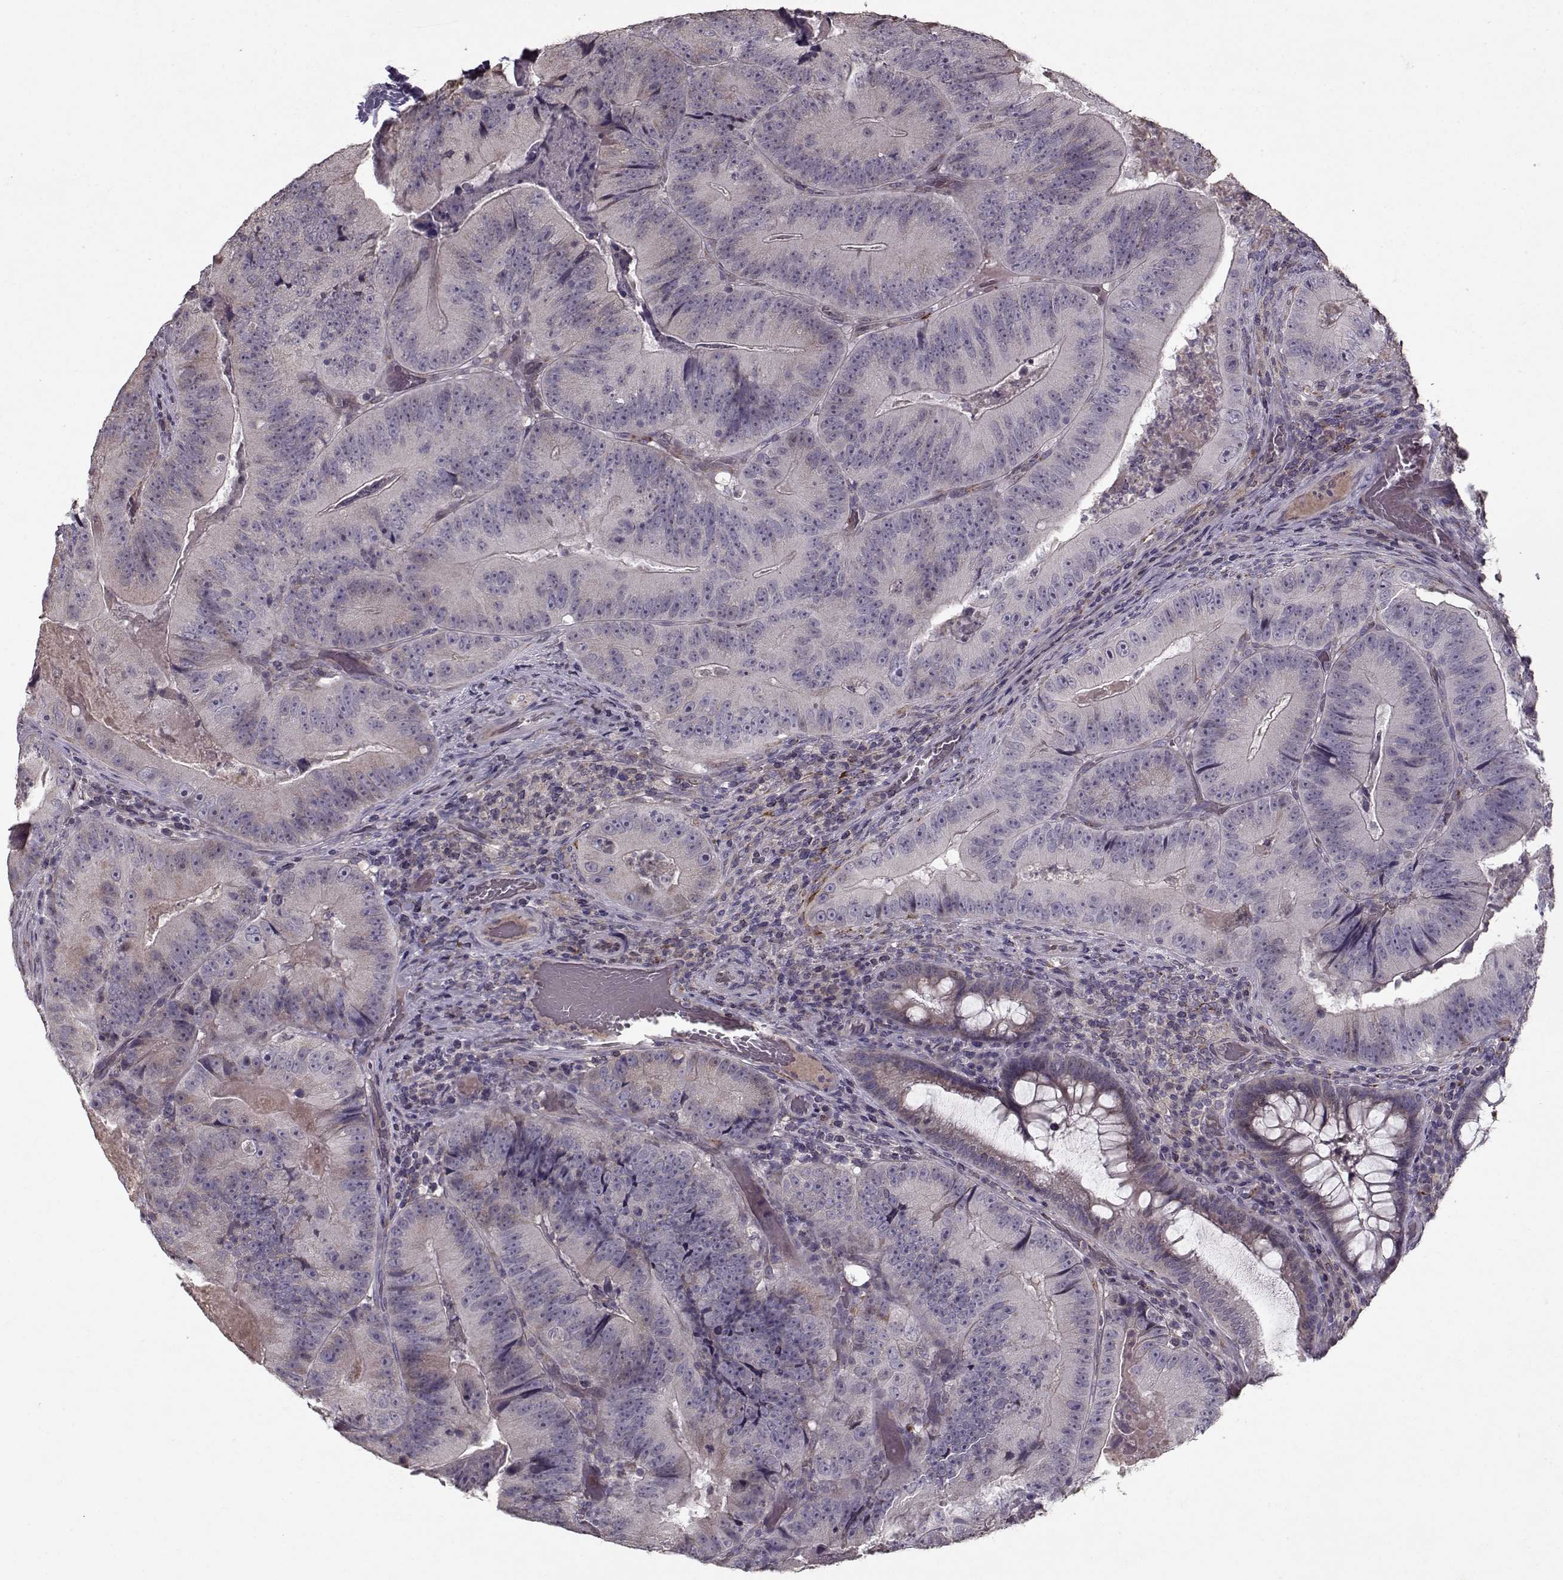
{"staining": {"intensity": "weak", "quantity": "<25%", "location": "cytoplasmic/membranous"}, "tissue": "colorectal cancer", "cell_type": "Tumor cells", "image_type": "cancer", "snomed": [{"axis": "morphology", "description": "Adenocarcinoma, NOS"}, {"axis": "topography", "description": "Colon"}], "caption": "Immunohistochemistry (IHC) image of human colorectal cancer (adenocarcinoma) stained for a protein (brown), which reveals no expression in tumor cells.", "gene": "LAMA2", "patient": {"sex": "female", "age": 86}}